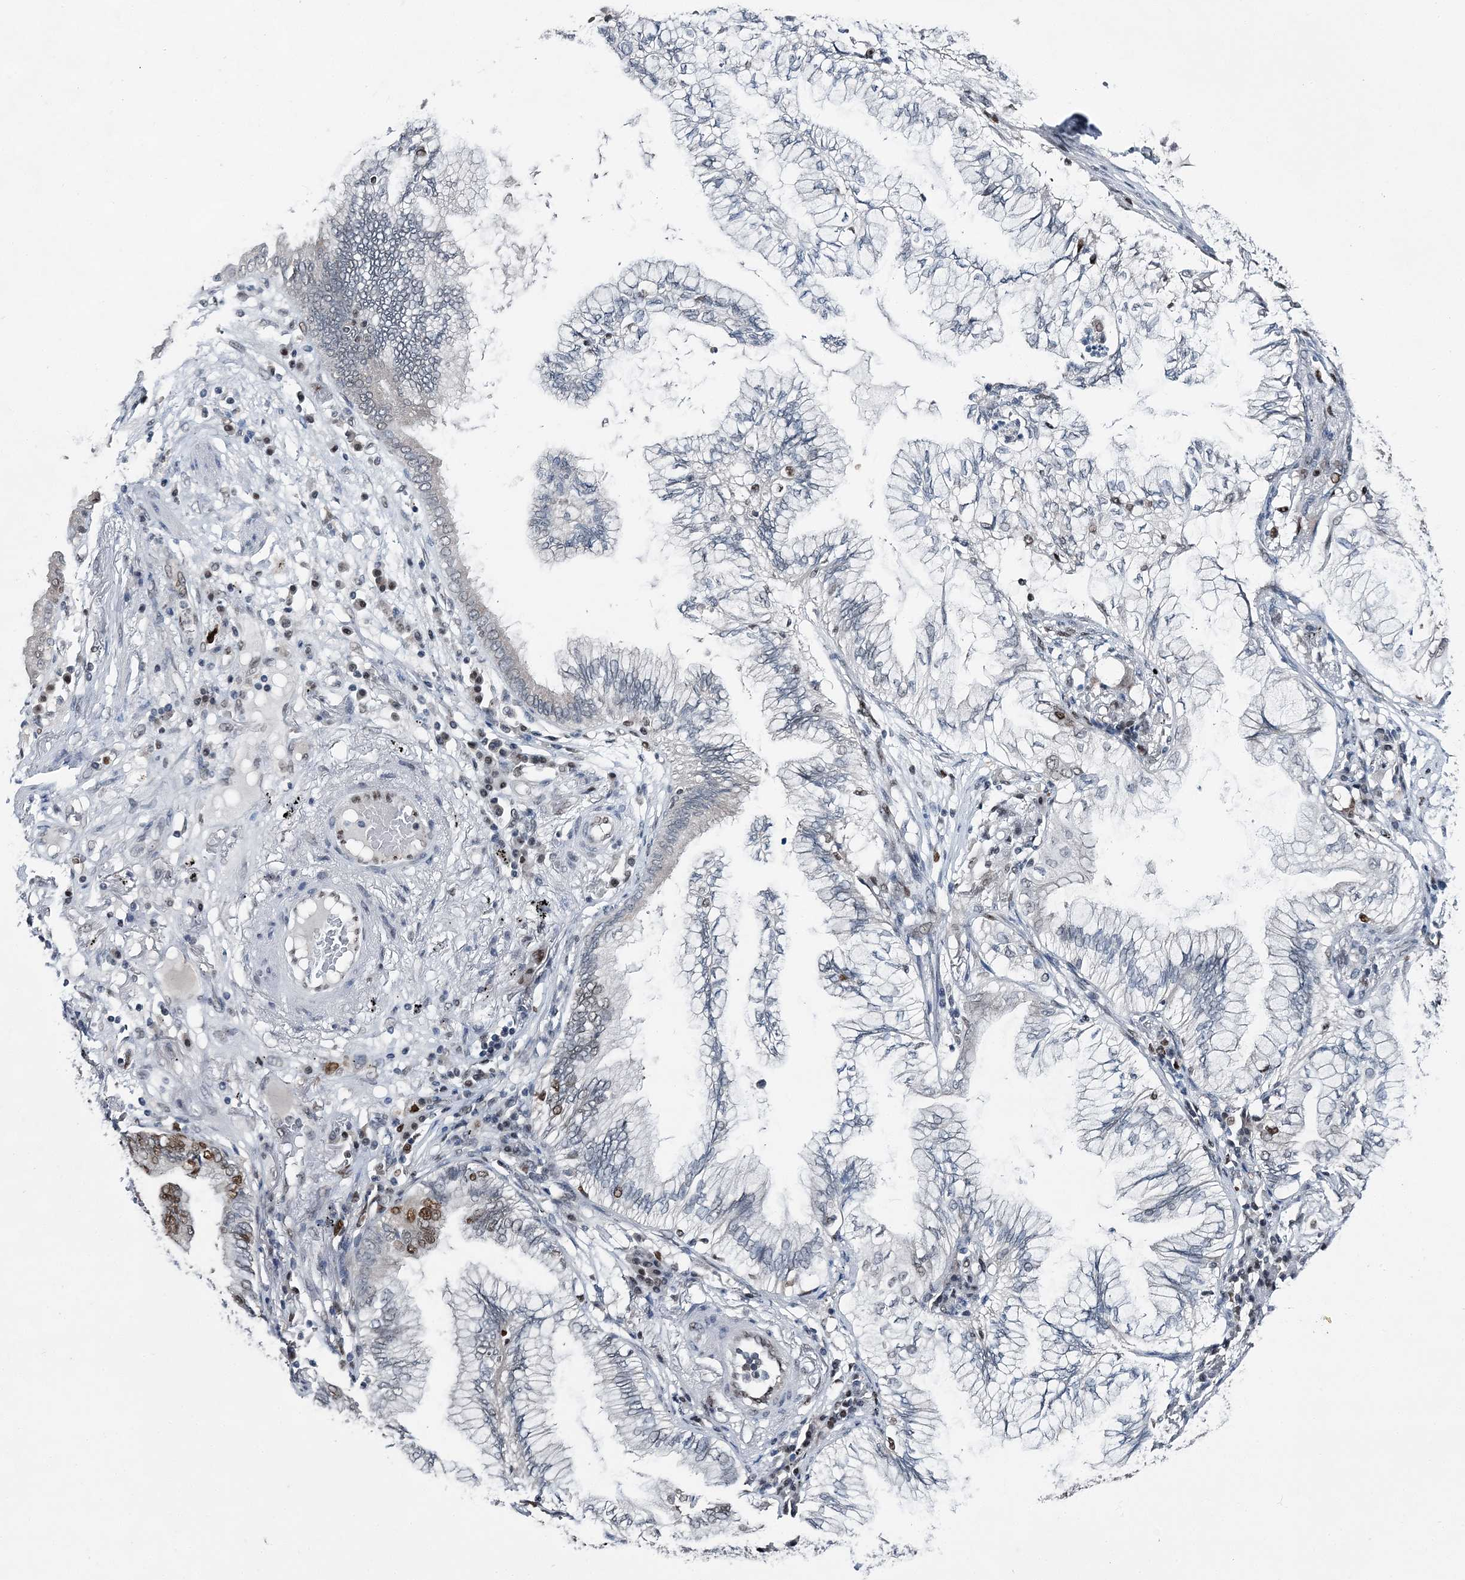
{"staining": {"intensity": "moderate", "quantity": "<25%", "location": "nuclear"}, "tissue": "lung cancer", "cell_type": "Tumor cells", "image_type": "cancer", "snomed": [{"axis": "morphology", "description": "Normal tissue, NOS"}, {"axis": "morphology", "description": "Adenocarcinoma, NOS"}, {"axis": "topography", "description": "Bronchus"}, {"axis": "topography", "description": "Lung"}], "caption": "Immunohistochemical staining of human adenocarcinoma (lung) reveals moderate nuclear protein staining in about <25% of tumor cells.", "gene": "HAT1", "patient": {"sex": "female", "age": 70}}